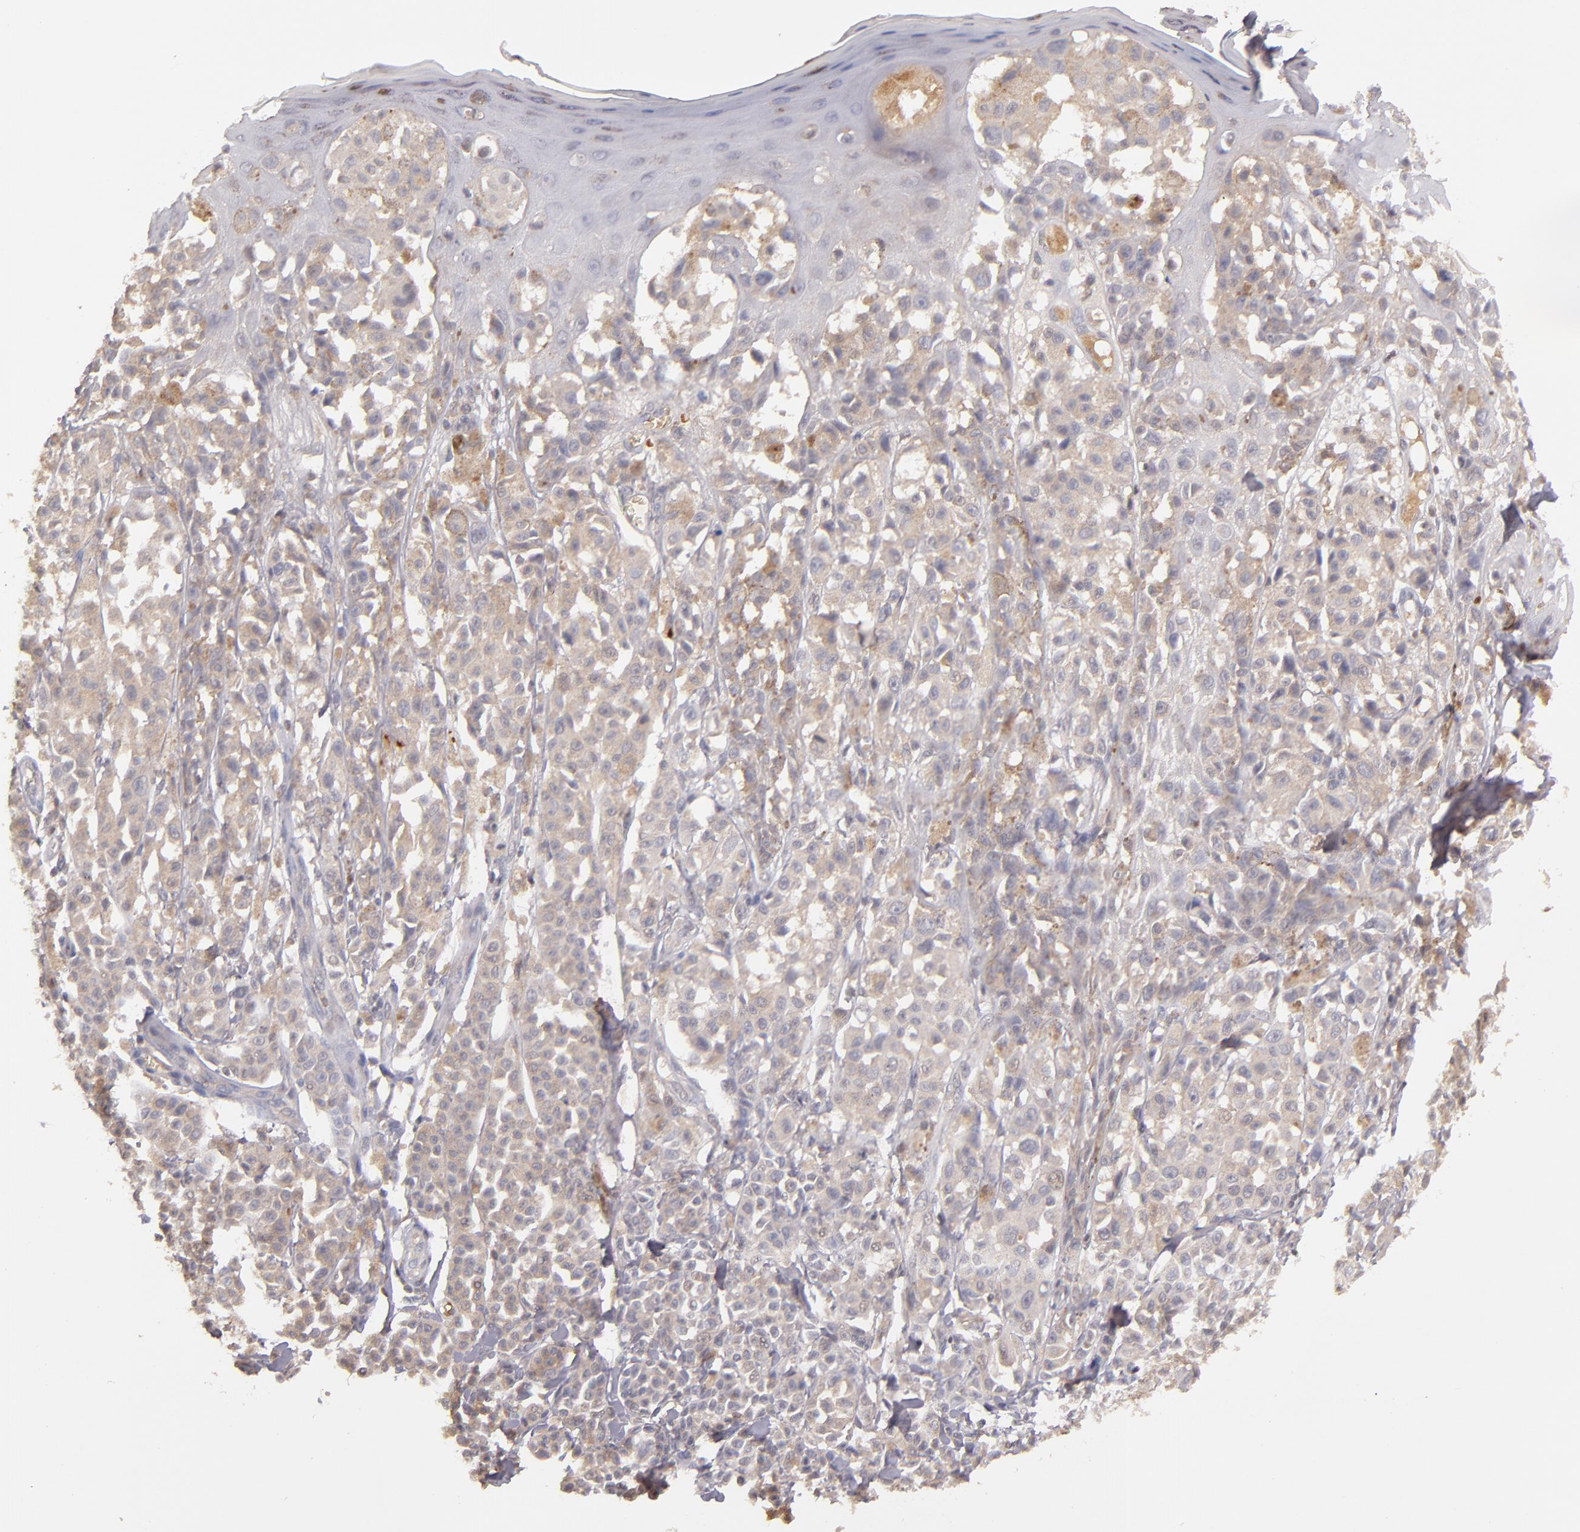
{"staining": {"intensity": "weak", "quantity": ">75%", "location": "cytoplasmic/membranous"}, "tissue": "melanoma", "cell_type": "Tumor cells", "image_type": "cancer", "snomed": [{"axis": "morphology", "description": "Malignant melanoma, NOS"}, {"axis": "topography", "description": "Skin"}], "caption": "Melanoma stained for a protein reveals weak cytoplasmic/membranous positivity in tumor cells. (Stains: DAB in brown, nuclei in blue, Microscopy: brightfield microscopy at high magnification).", "gene": "SERPINC1", "patient": {"sex": "female", "age": 38}}